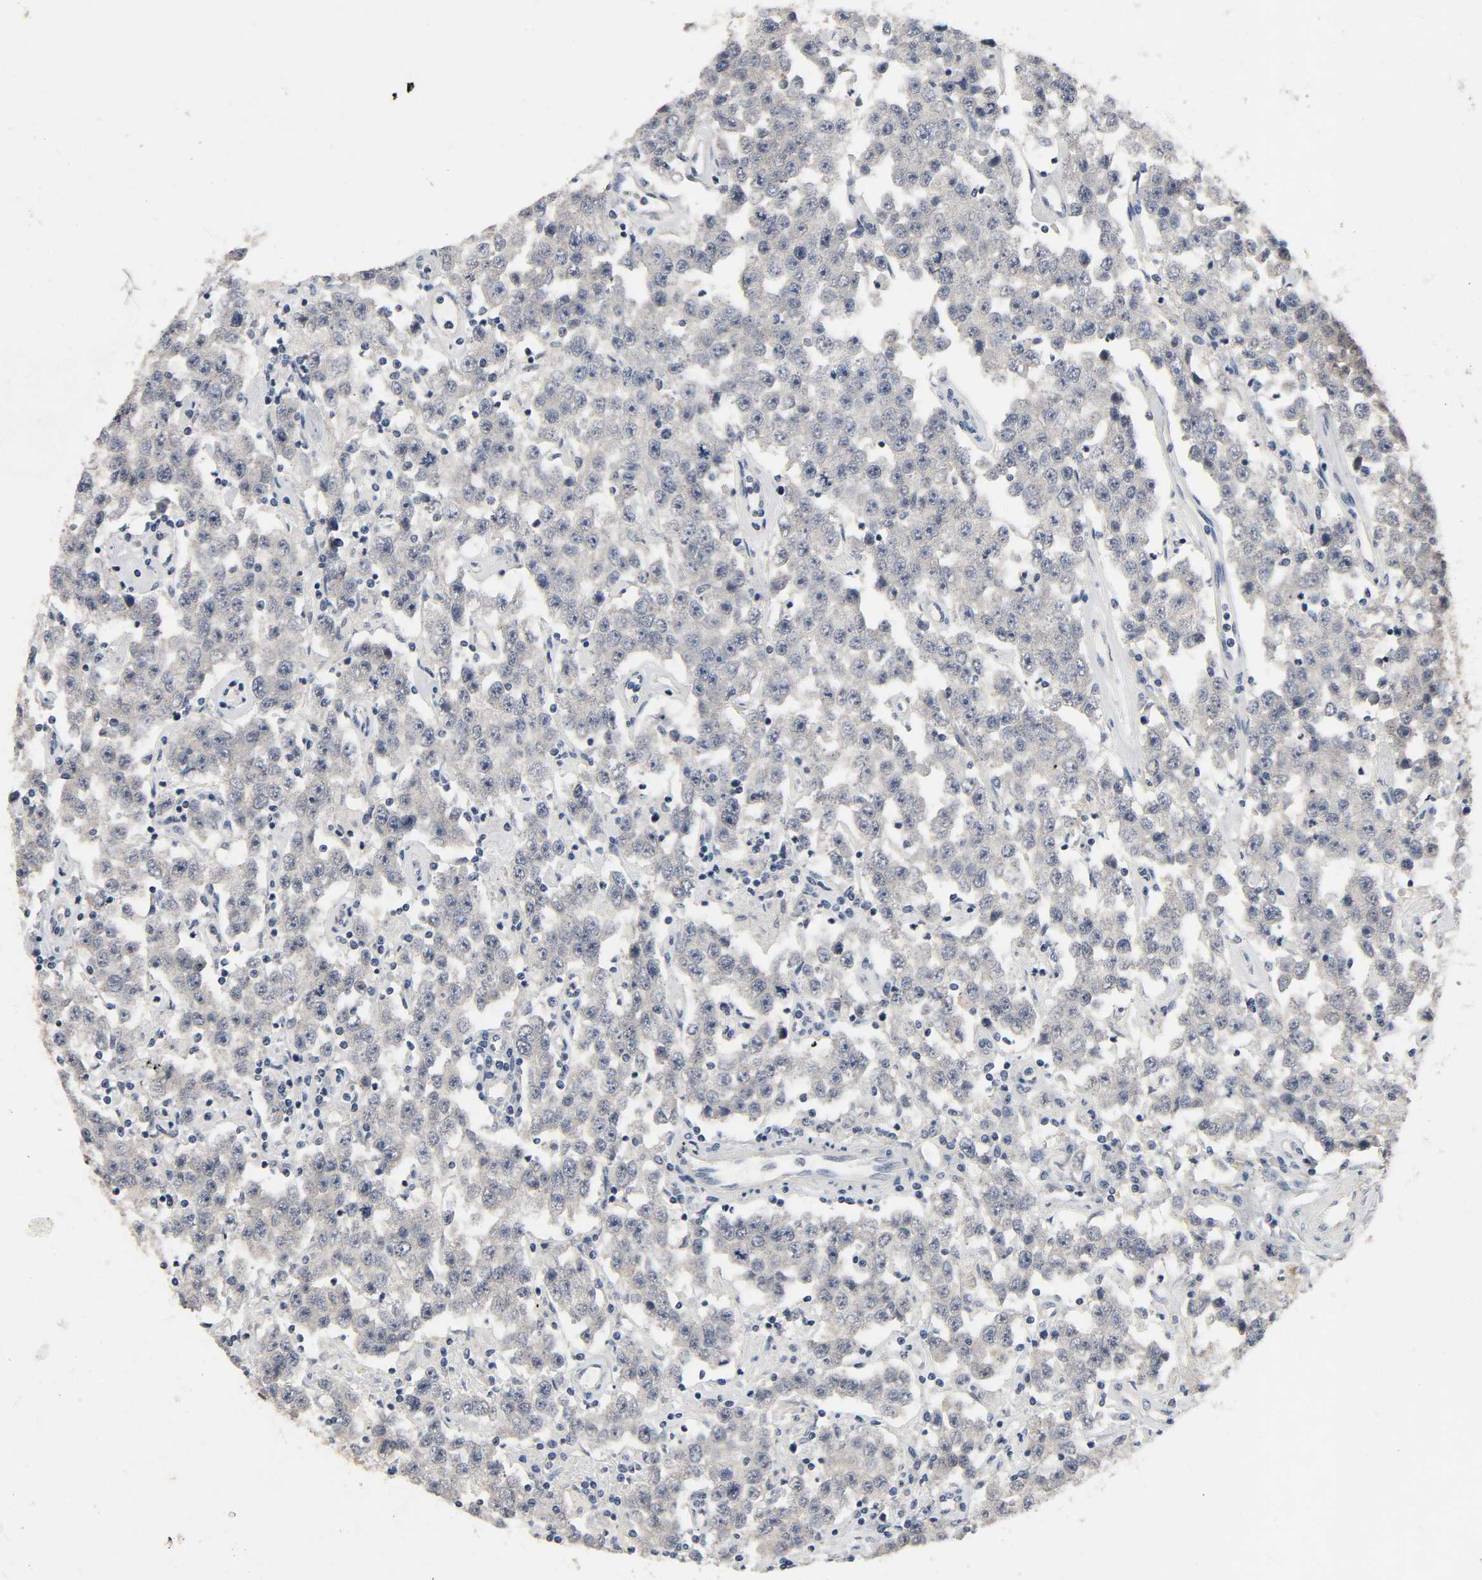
{"staining": {"intensity": "weak", "quantity": "25%-75%", "location": "cytoplasmic/membranous,nuclear"}, "tissue": "testis cancer", "cell_type": "Tumor cells", "image_type": "cancer", "snomed": [{"axis": "morphology", "description": "Seminoma, NOS"}, {"axis": "topography", "description": "Testis"}], "caption": "IHC of human seminoma (testis) exhibits low levels of weak cytoplasmic/membranous and nuclear expression in approximately 25%-75% of tumor cells. The protein is stained brown, and the nuclei are stained in blue (DAB (3,3'-diaminobenzidine) IHC with brightfield microscopy, high magnification).", "gene": "MAPKAPK5", "patient": {"sex": "male", "age": 52}}